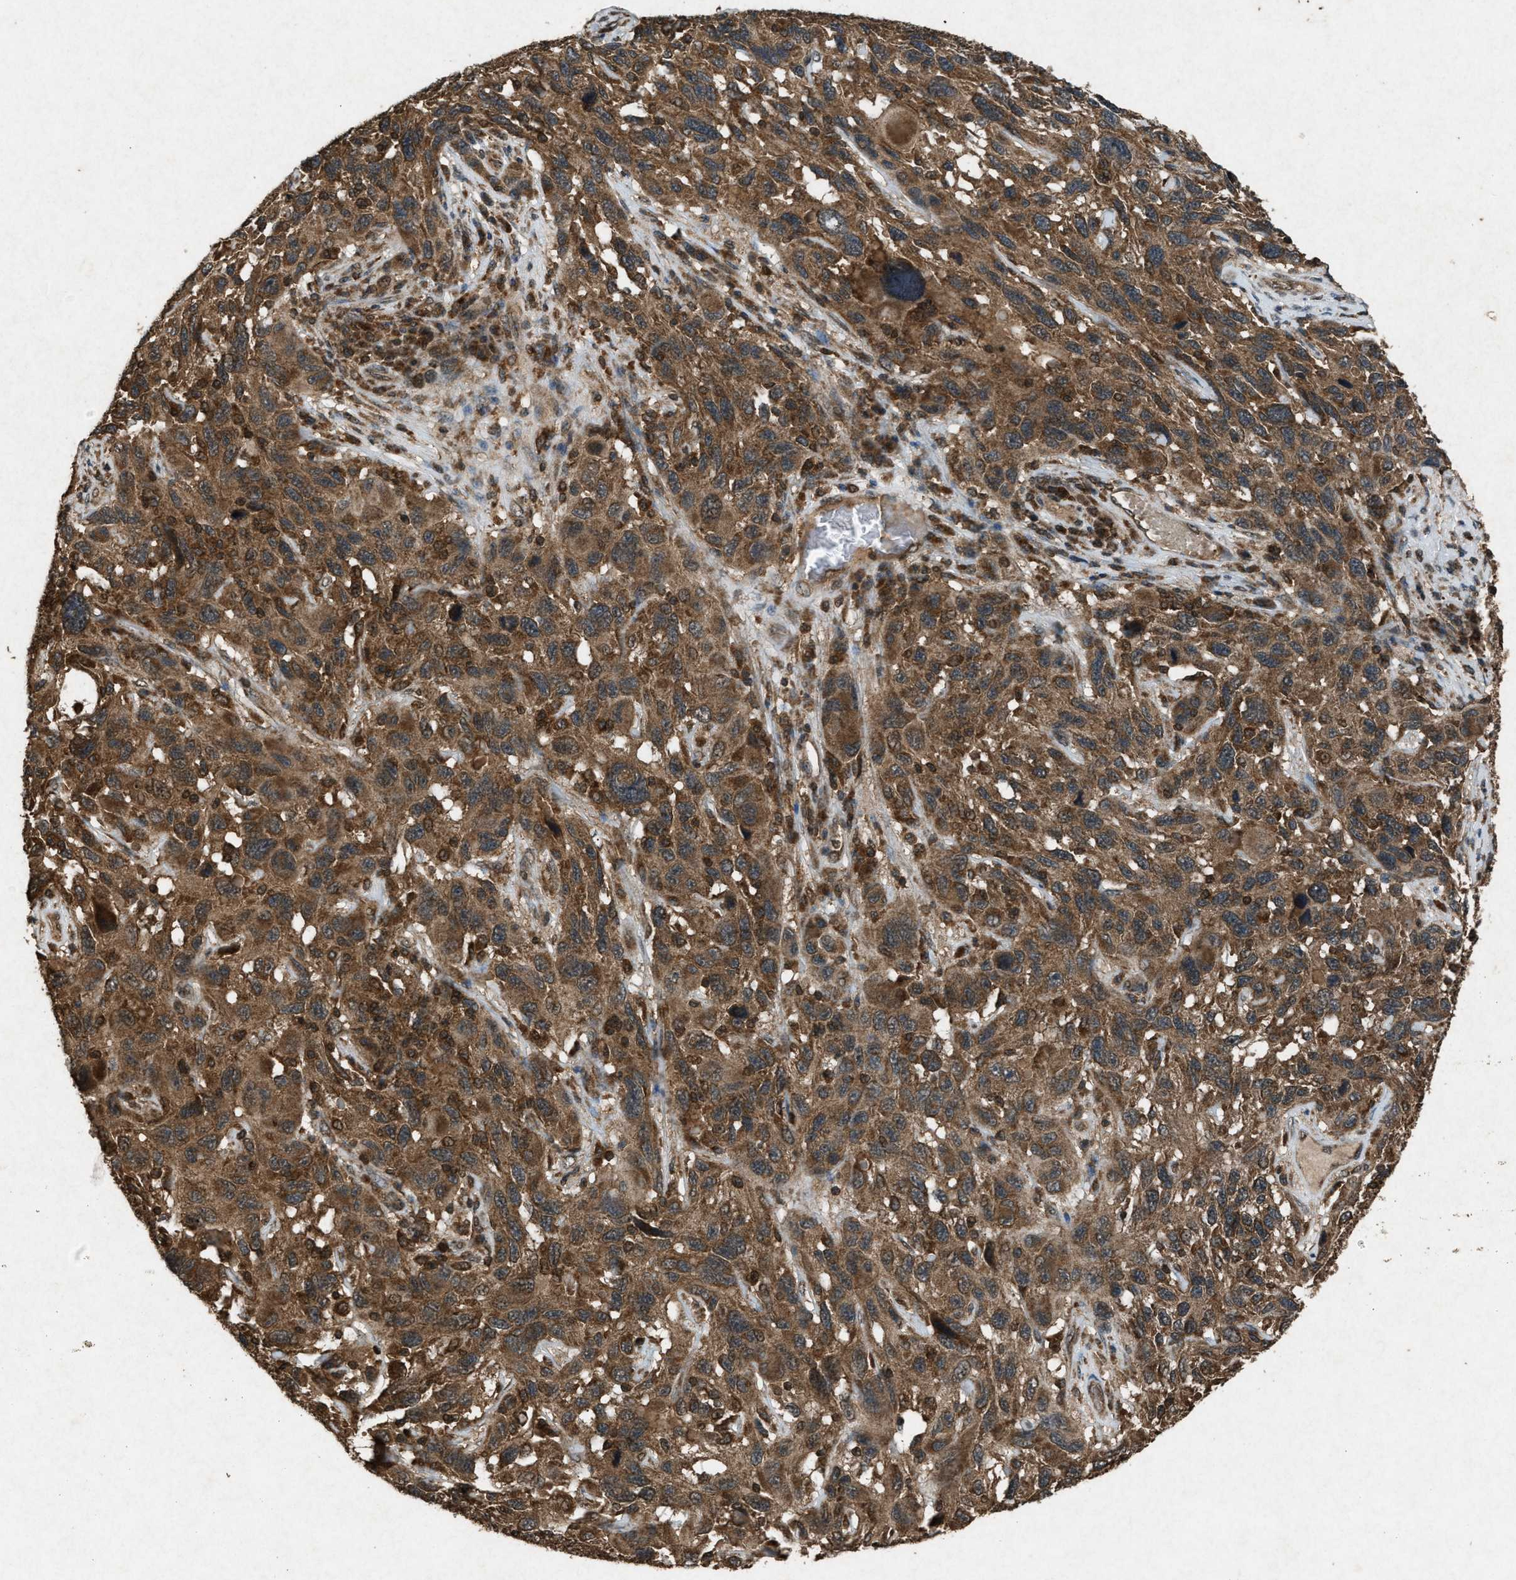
{"staining": {"intensity": "moderate", "quantity": ">75%", "location": "cytoplasmic/membranous"}, "tissue": "melanoma", "cell_type": "Tumor cells", "image_type": "cancer", "snomed": [{"axis": "morphology", "description": "Malignant melanoma, NOS"}, {"axis": "topography", "description": "Skin"}], "caption": "IHC (DAB) staining of human malignant melanoma reveals moderate cytoplasmic/membranous protein staining in approximately >75% of tumor cells. The staining is performed using DAB (3,3'-diaminobenzidine) brown chromogen to label protein expression. The nuclei are counter-stained blue using hematoxylin.", "gene": "OAS1", "patient": {"sex": "male", "age": 53}}